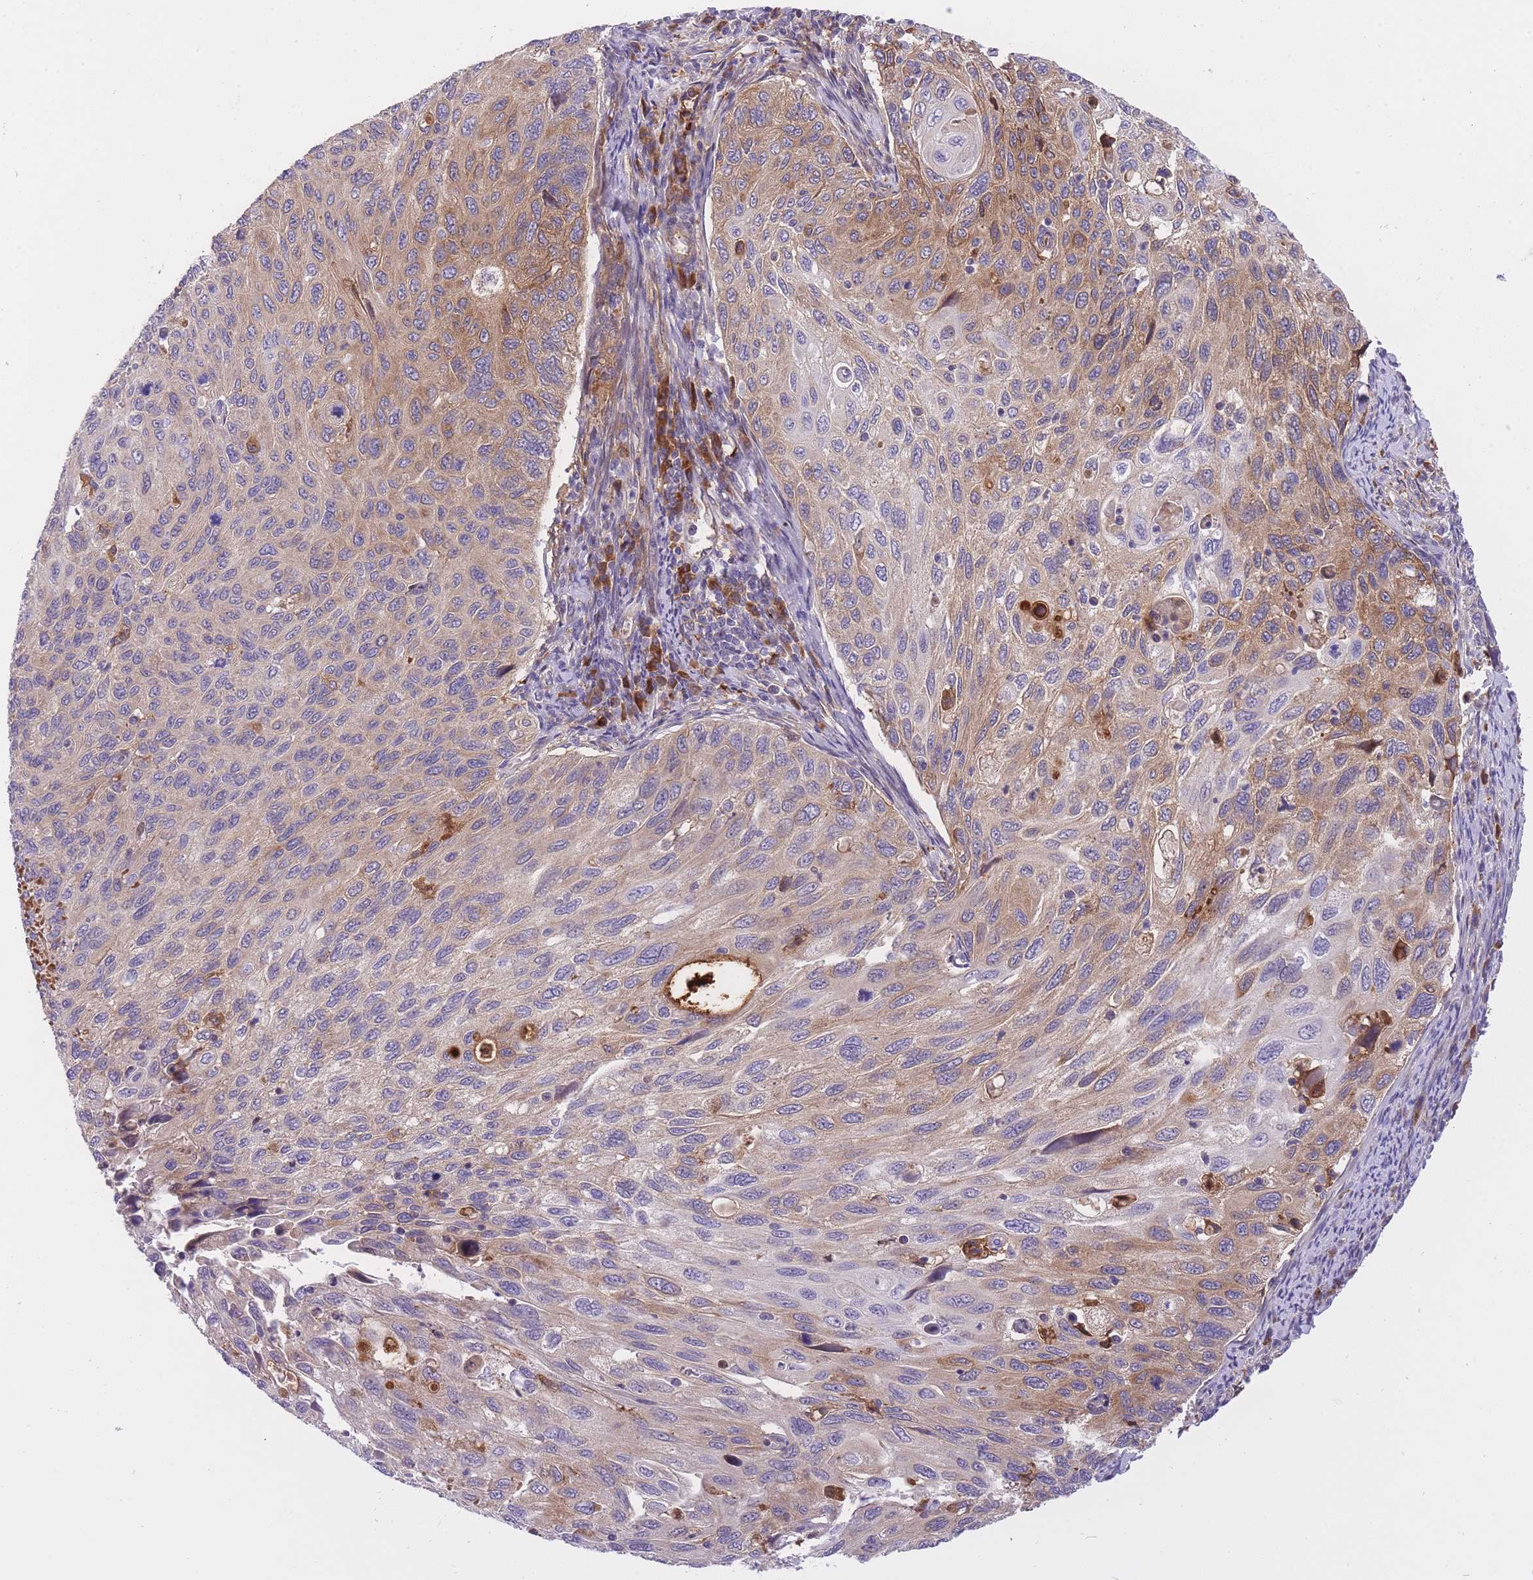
{"staining": {"intensity": "moderate", "quantity": "25%-75%", "location": "cytoplasmic/membranous"}, "tissue": "cervical cancer", "cell_type": "Tumor cells", "image_type": "cancer", "snomed": [{"axis": "morphology", "description": "Squamous cell carcinoma, NOS"}, {"axis": "topography", "description": "Cervix"}], "caption": "This photomicrograph displays IHC staining of human cervical cancer, with medium moderate cytoplasmic/membranous expression in about 25%-75% of tumor cells.", "gene": "CRYGN", "patient": {"sex": "female", "age": 70}}